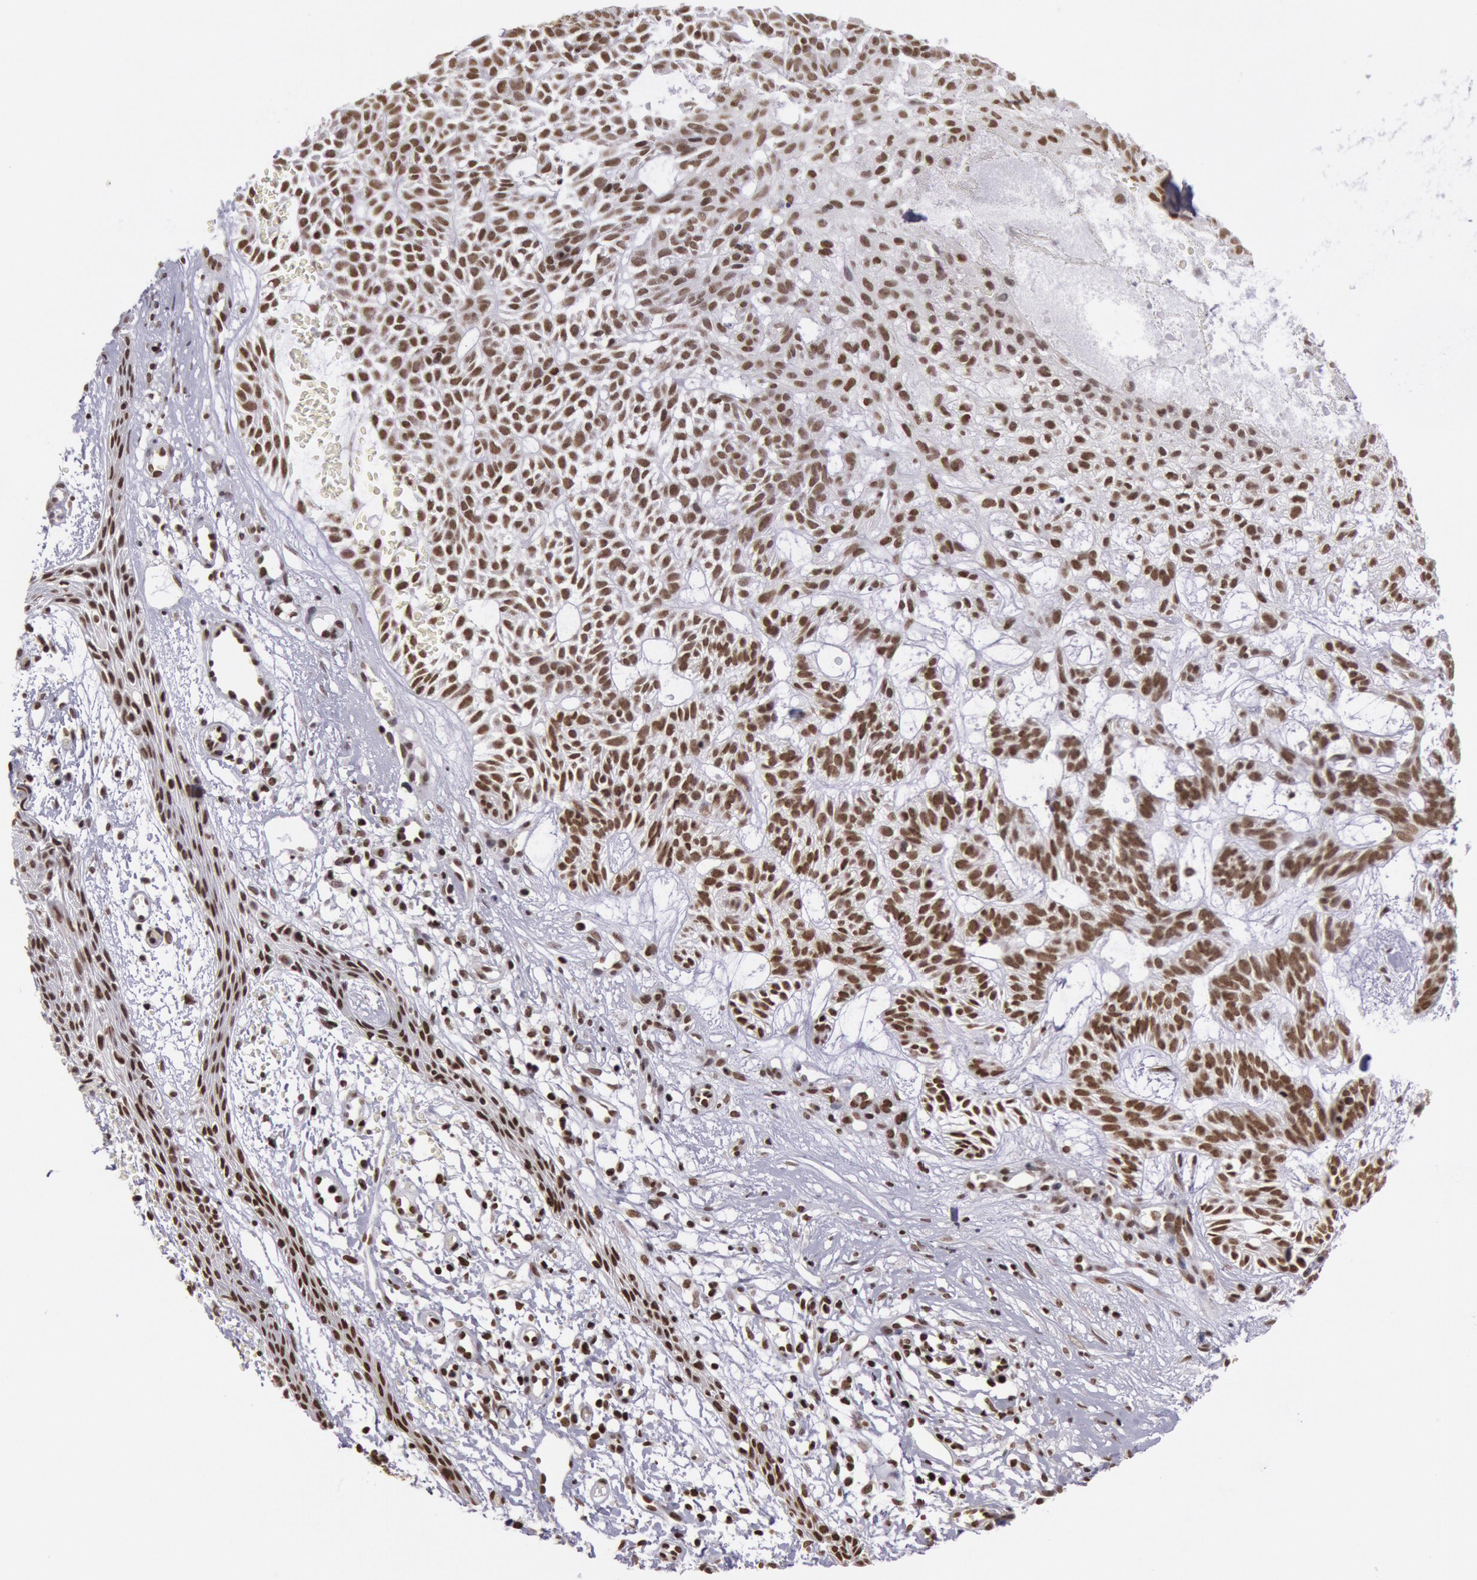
{"staining": {"intensity": "strong", "quantity": ">75%", "location": "nuclear"}, "tissue": "skin cancer", "cell_type": "Tumor cells", "image_type": "cancer", "snomed": [{"axis": "morphology", "description": "Basal cell carcinoma"}, {"axis": "topography", "description": "Skin"}], "caption": "A brown stain labels strong nuclear positivity of a protein in skin cancer (basal cell carcinoma) tumor cells.", "gene": "NKAP", "patient": {"sex": "male", "age": 75}}